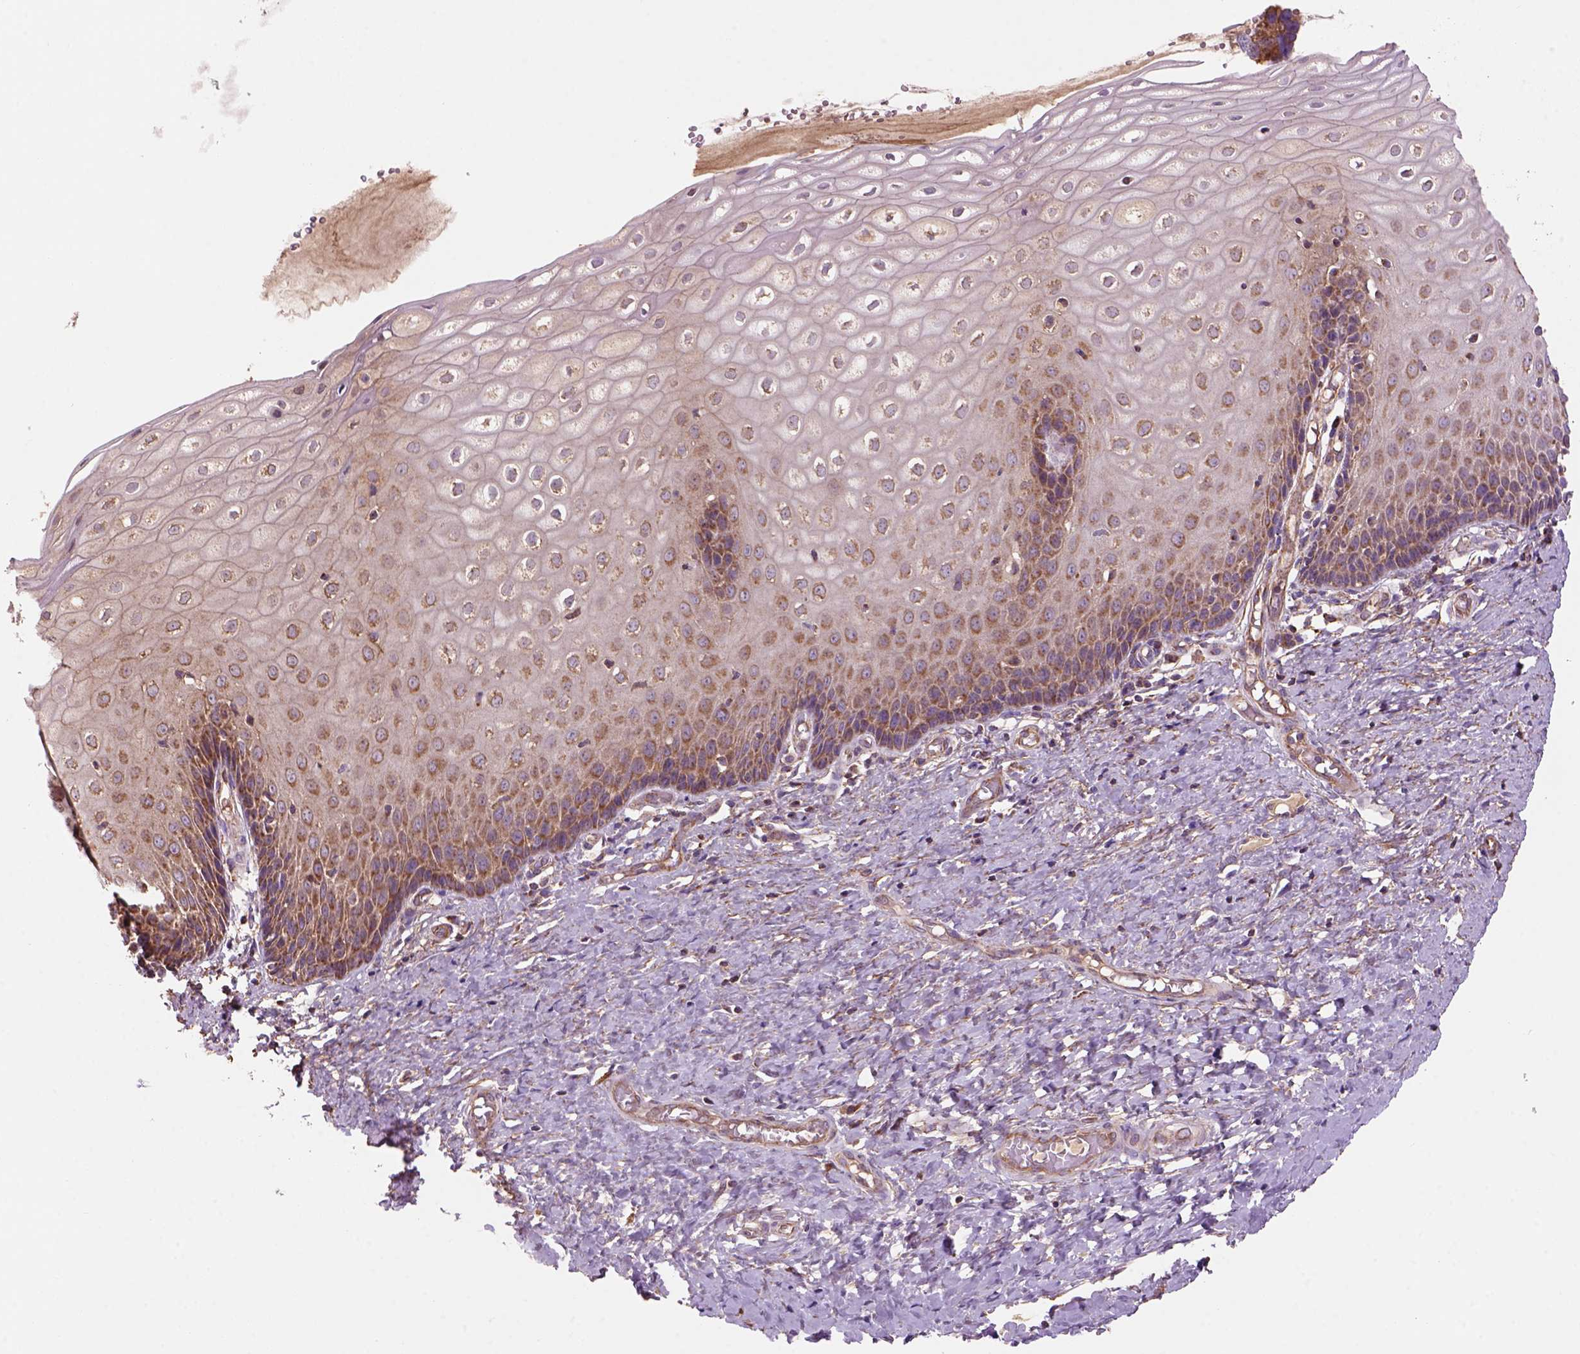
{"staining": {"intensity": "moderate", "quantity": "<25%", "location": "cytoplasmic/membranous"}, "tissue": "cervix", "cell_type": "Glandular cells", "image_type": "normal", "snomed": [{"axis": "morphology", "description": "Normal tissue, NOS"}, {"axis": "topography", "description": "Cervix"}], "caption": "An image showing moderate cytoplasmic/membranous expression in about <25% of glandular cells in benign cervix, as visualized by brown immunohistochemical staining.", "gene": "WARS2", "patient": {"sex": "female", "age": 37}}